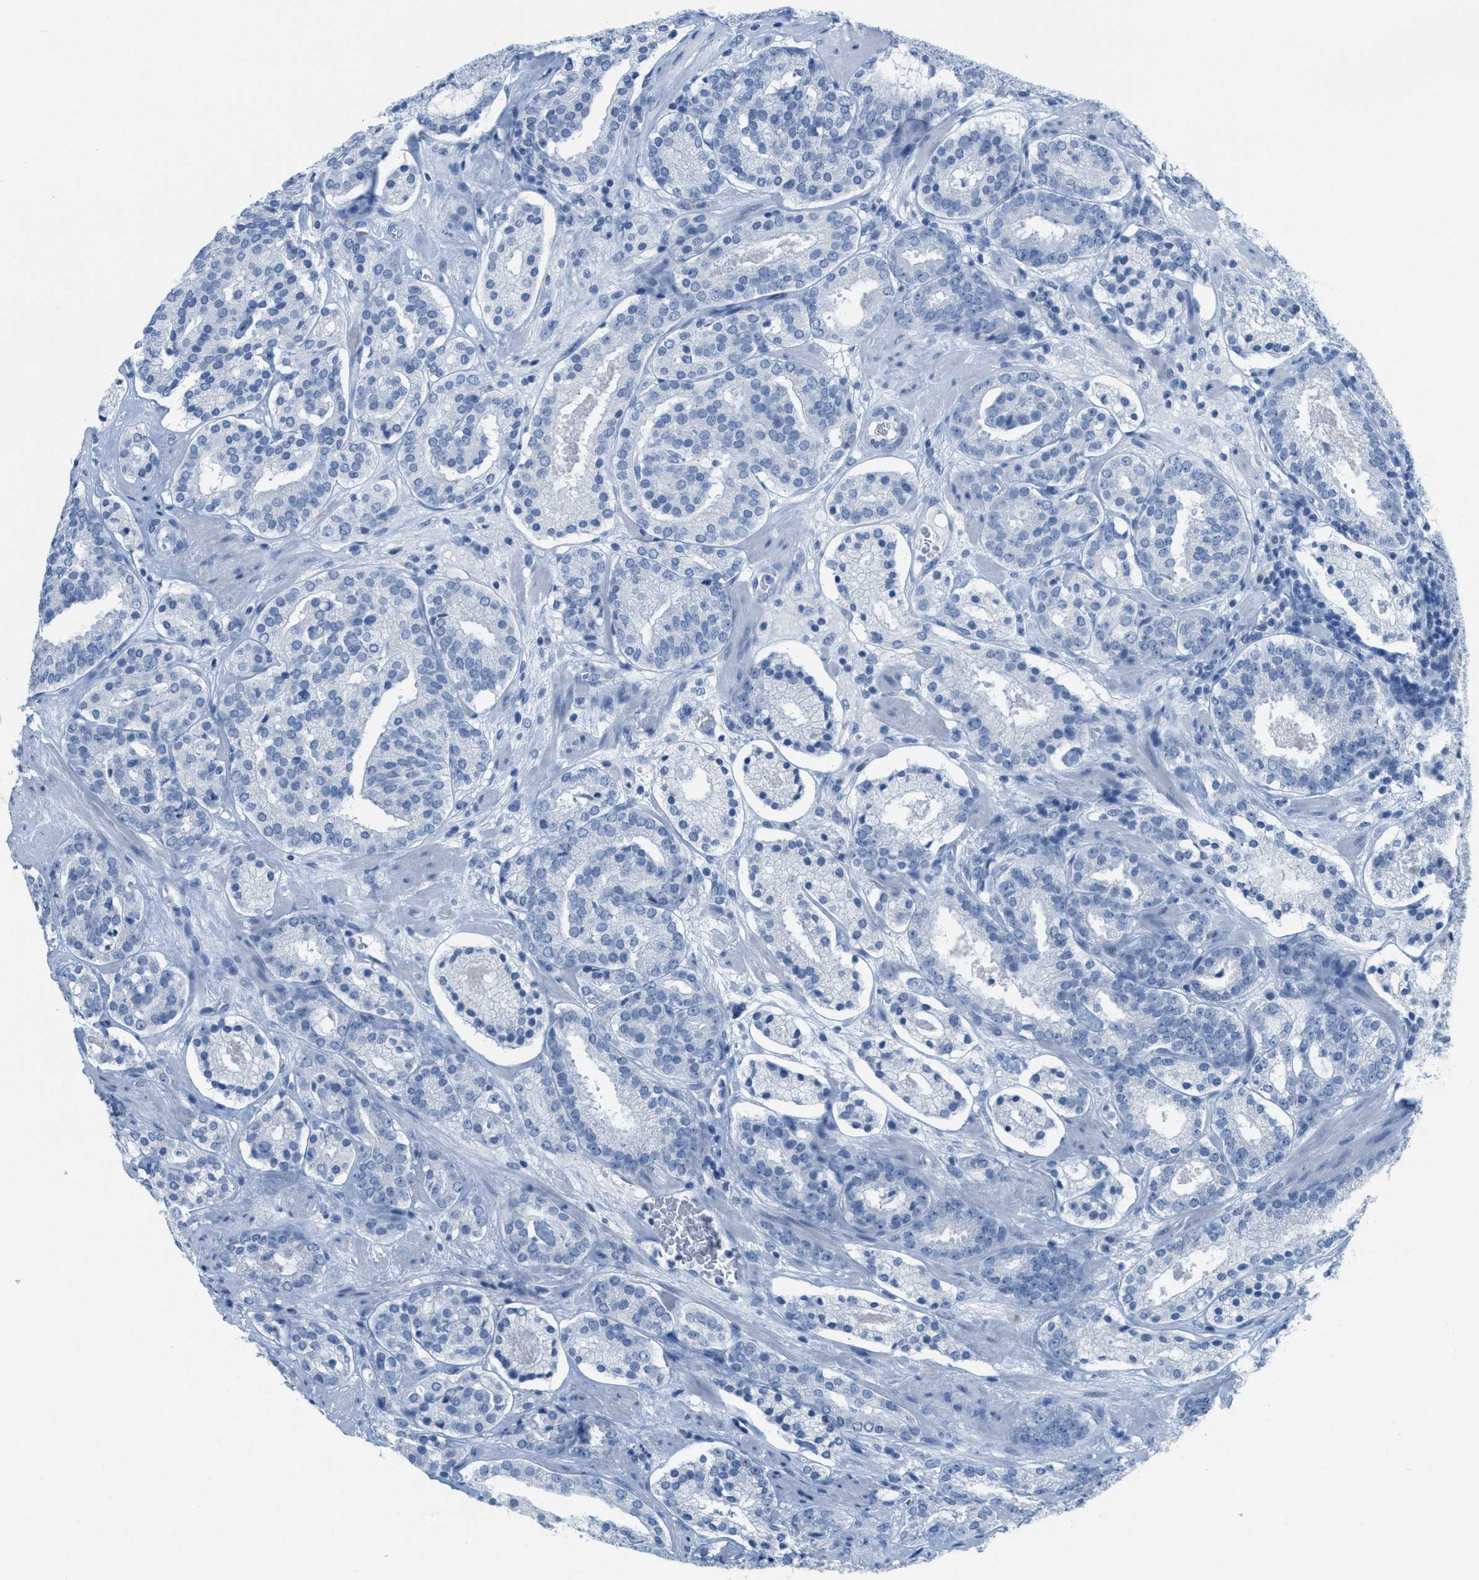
{"staining": {"intensity": "negative", "quantity": "none", "location": "none"}, "tissue": "prostate cancer", "cell_type": "Tumor cells", "image_type": "cancer", "snomed": [{"axis": "morphology", "description": "Adenocarcinoma, Low grade"}, {"axis": "topography", "description": "Prostate"}], "caption": "Low-grade adenocarcinoma (prostate) was stained to show a protein in brown. There is no significant expression in tumor cells.", "gene": "GPM6A", "patient": {"sex": "male", "age": 69}}